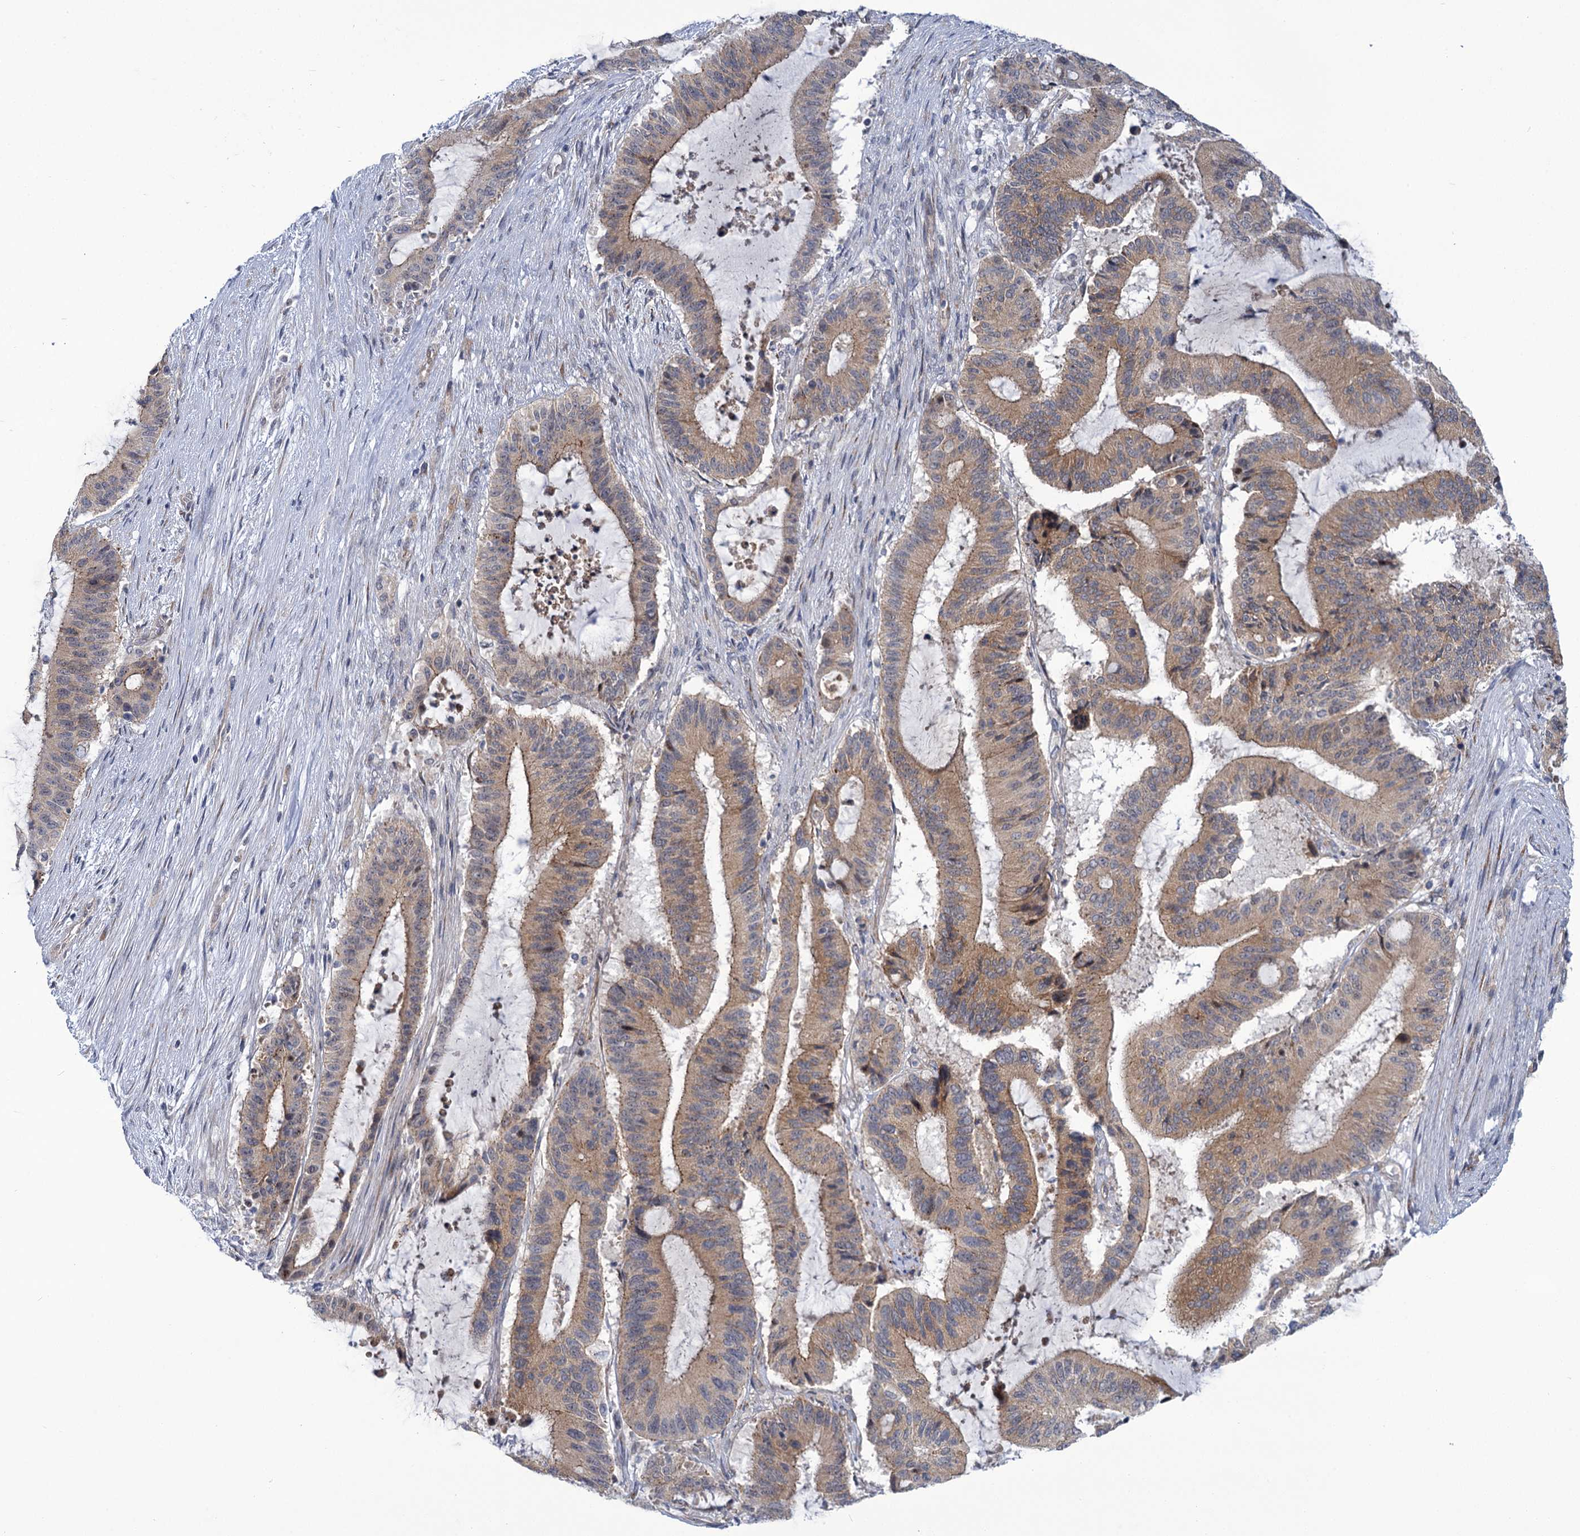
{"staining": {"intensity": "moderate", "quantity": ">75%", "location": "cytoplasmic/membranous"}, "tissue": "liver cancer", "cell_type": "Tumor cells", "image_type": "cancer", "snomed": [{"axis": "morphology", "description": "Normal tissue, NOS"}, {"axis": "morphology", "description": "Cholangiocarcinoma"}, {"axis": "topography", "description": "Liver"}, {"axis": "topography", "description": "Peripheral nerve tissue"}], "caption": "Cholangiocarcinoma (liver) tissue displays moderate cytoplasmic/membranous expression in approximately >75% of tumor cells, visualized by immunohistochemistry.", "gene": "MBLAC2", "patient": {"sex": "female", "age": 73}}